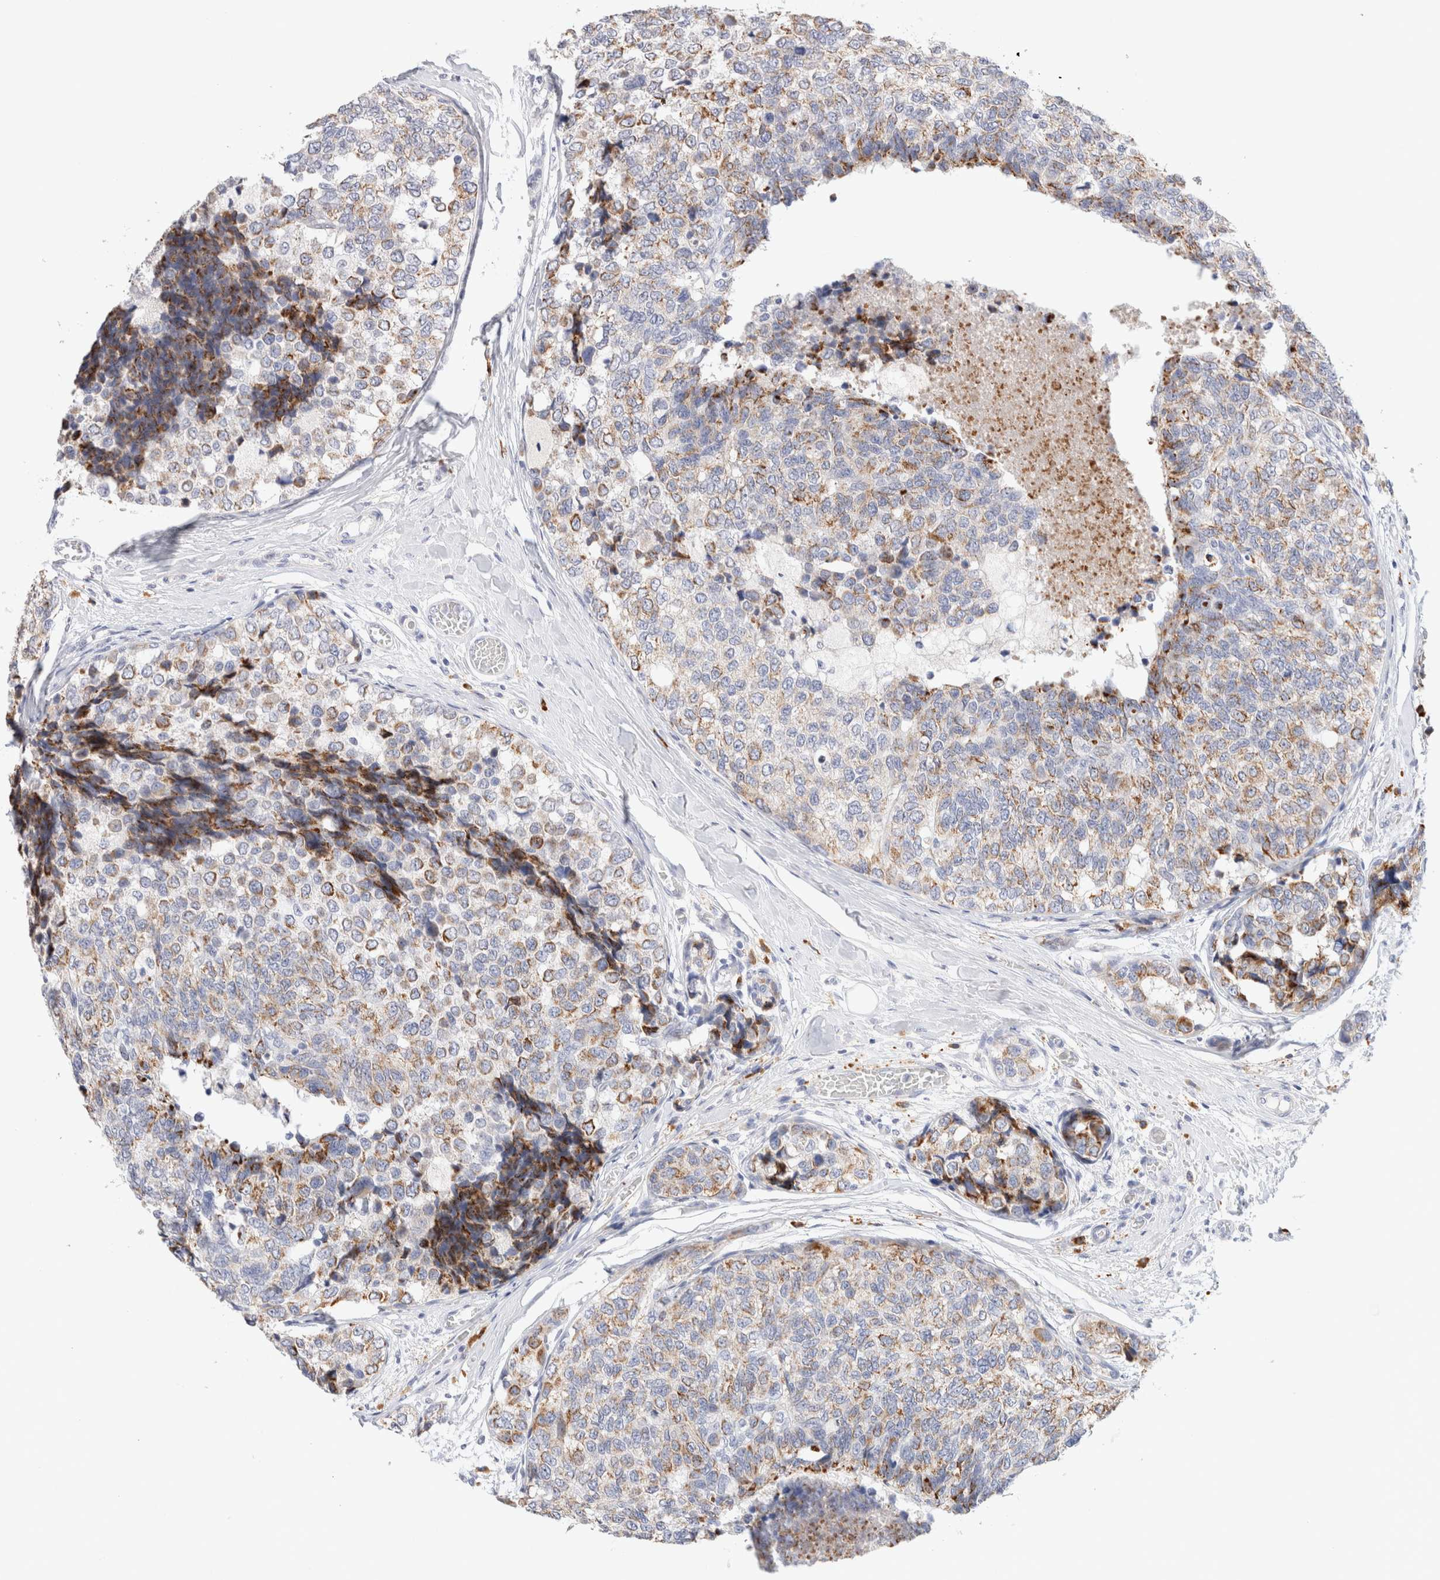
{"staining": {"intensity": "weak", "quantity": "25%-75%", "location": "cytoplasmic/membranous"}, "tissue": "breast cancer", "cell_type": "Tumor cells", "image_type": "cancer", "snomed": [{"axis": "morphology", "description": "Normal tissue, NOS"}, {"axis": "morphology", "description": "Duct carcinoma"}, {"axis": "topography", "description": "Breast"}], "caption": "Protein staining of breast invasive ductal carcinoma tissue shows weak cytoplasmic/membranous staining in about 25%-75% of tumor cells.", "gene": "GADD45G", "patient": {"sex": "female", "age": 43}}